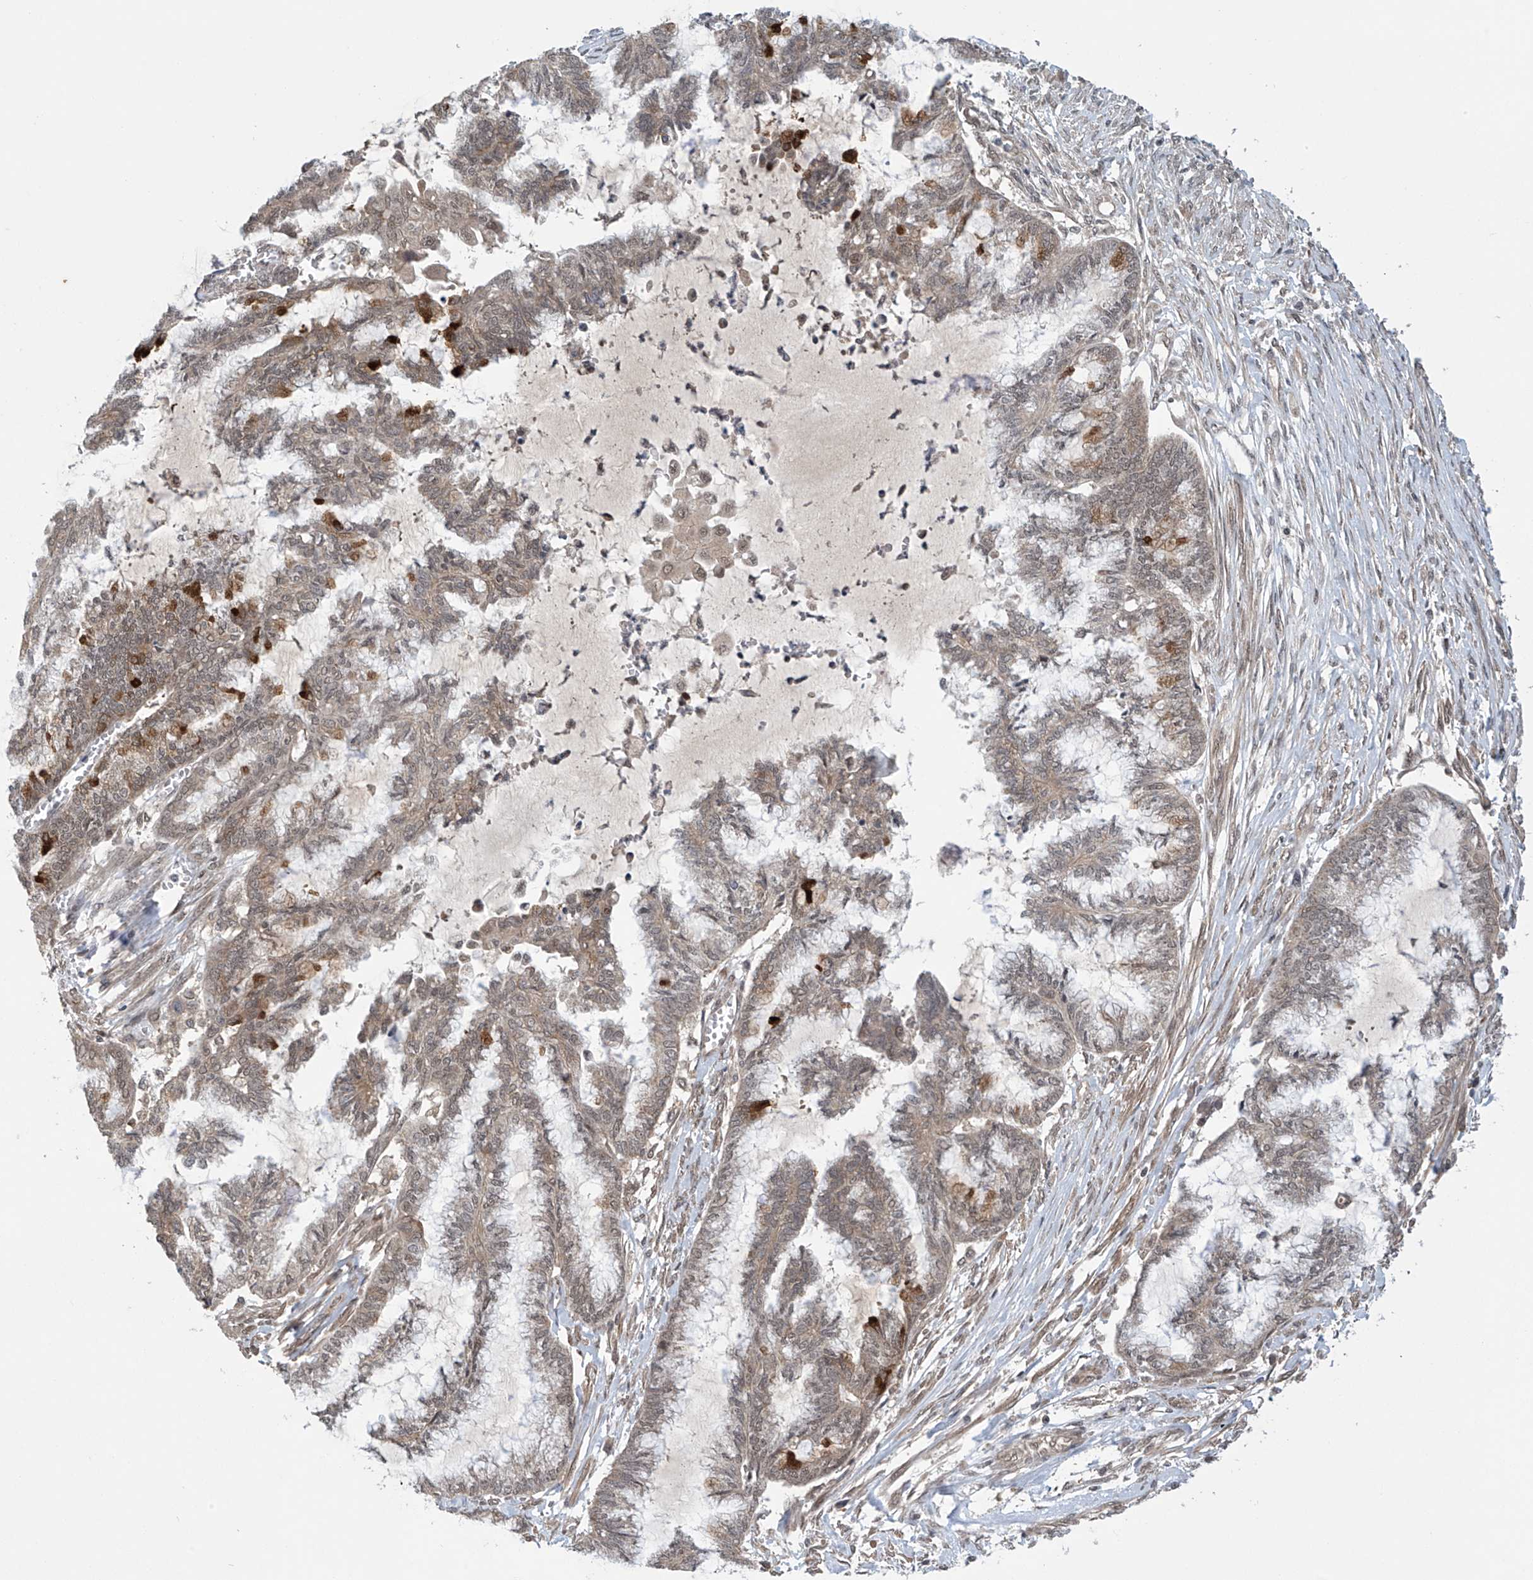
{"staining": {"intensity": "weak", "quantity": "25%-75%", "location": "cytoplasmic/membranous"}, "tissue": "endometrial cancer", "cell_type": "Tumor cells", "image_type": "cancer", "snomed": [{"axis": "morphology", "description": "Adenocarcinoma, NOS"}, {"axis": "topography", "description": "Endometrium"}], "caption": "Immunohistochemical staining of endometrial cancer demonstrates low levels of weak cytoplasmic/membranous staining in about 25%-75% of tumor cells.", "gene": "ABHD13", "patient": {"sex": "female", "age": 86}}